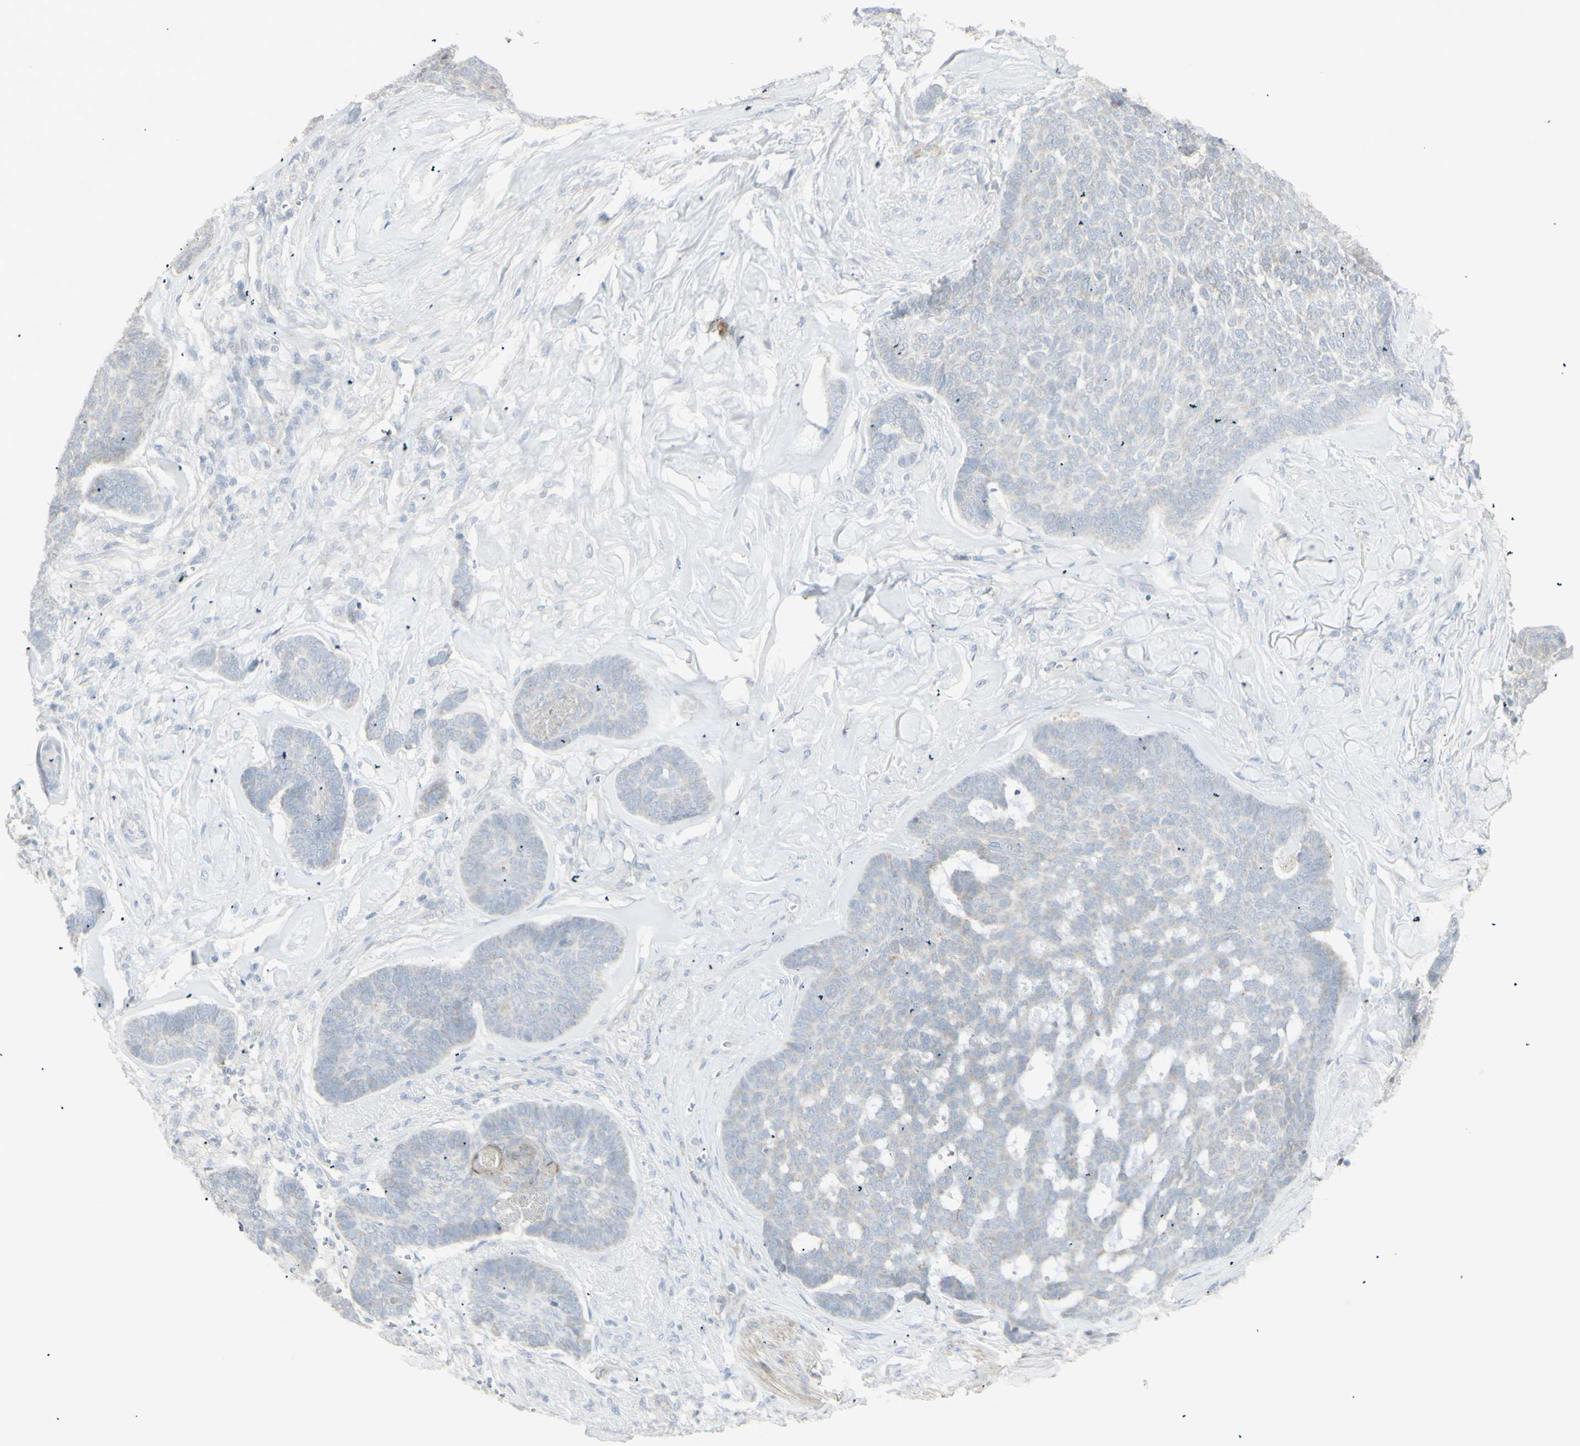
{"staining": {"intensity": "negative", "quantity": "none", "location": "none"}, "tissue": "skin cancer", "cell_type": "Tumor cells", "image_type": "cancer", "snomed": [{"axis": "morphology", "description": "Basal cell carcinoma"}, {"axis": "topography", "description": "Skin"}], "caption": "High magnification brightfield microscopy of skin basal cell carcinoma stained with DAB (3,3'-diaminobenzidine) (brown) and counterstained with hematoxylin (blue): tumor cells show no significant positivity.", "gene": "NDST4", "patient": {"sex": "male", "age": 84}}